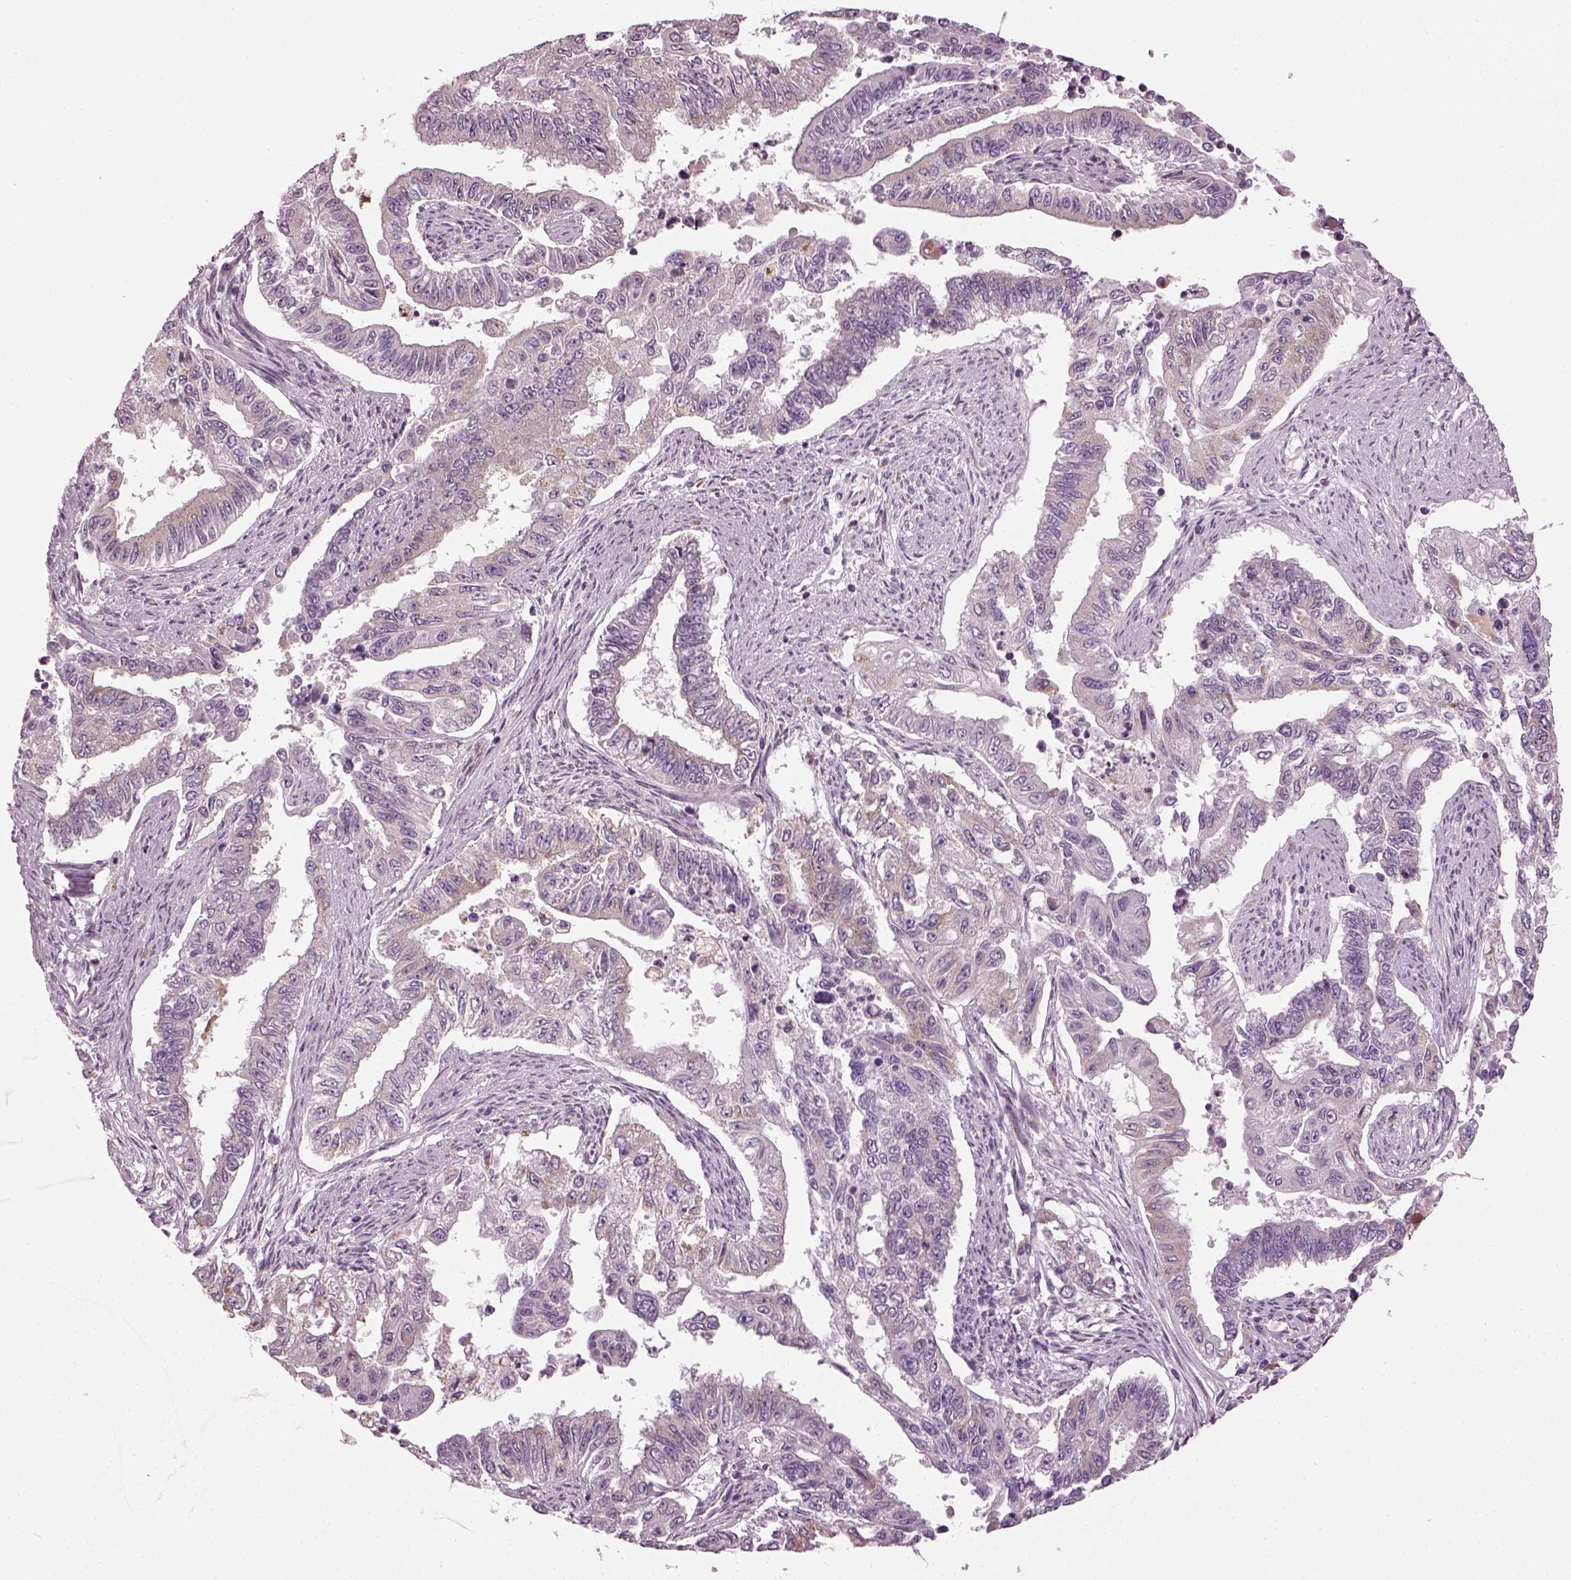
{"staining": {"intensity": "weak", "quantity": "25%-75%", "location": "cytoplasmic/membranous"}, "tissue": "endometrial cancer", "cell_type": "Tumor cells", "image_type": "cancer", "snomed": [{"axis": "morphology", "description": "Adenocarcinoma, NOS"}, {"axis": "topography", "description": "Uterus"}], "caption": "Protein staining by immunohistochemistry (IHC) shows weak cytoplasmic/membranous staining in approximately 25%-75% of tumor cells in endometrial cancer (adenocarcinoma).", "gene": "TMEM231", "patient": {"sex": "female", "age": 59}}